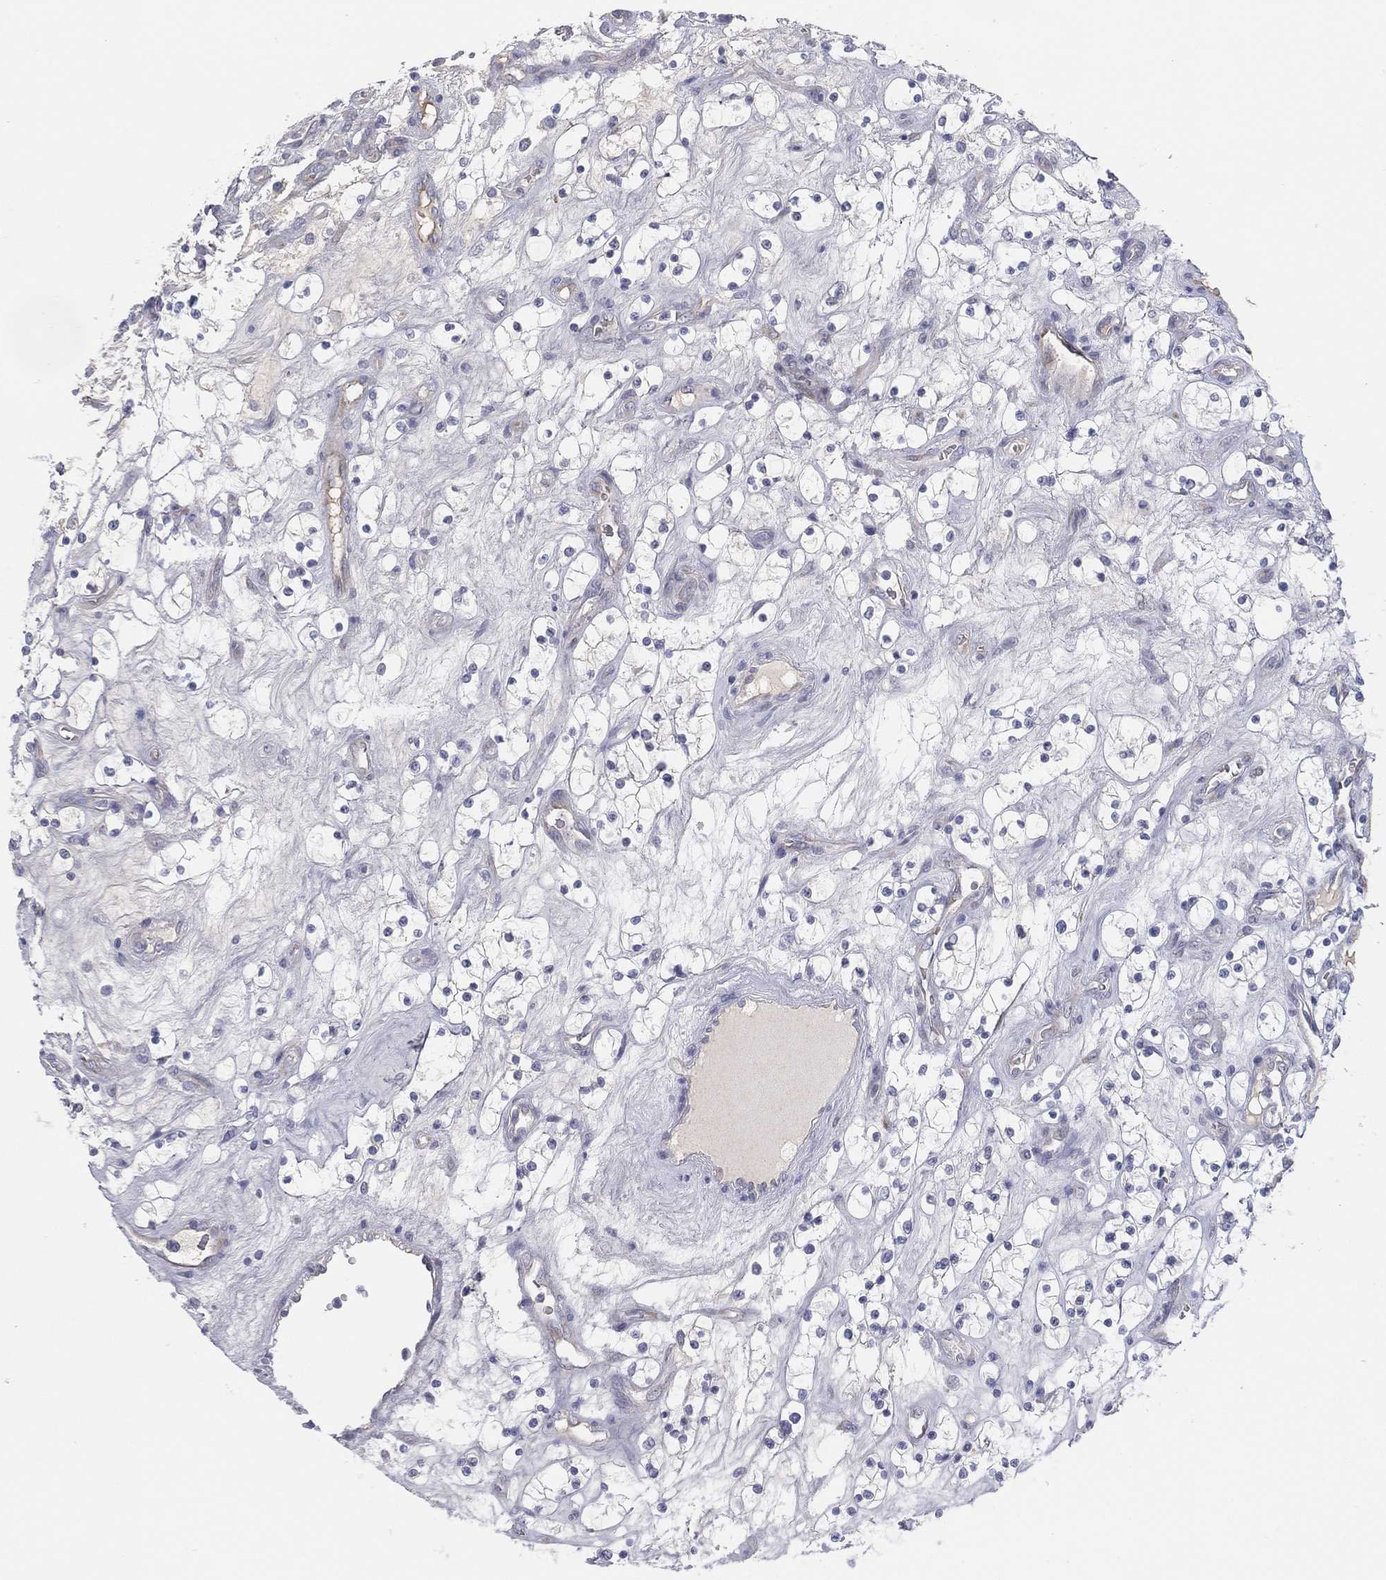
{"staining": {"intensity": "negative", "quantity": "none", "location": "none"}, "tissue": "renal cancer", "cell_type": "Tumor cells", "image_type": "cancer", "snomed": [{"axis": "morphology", "description": "Adenocarcinoma, NOS"}, {"axis": "topography", "description": "Kidney"}], "caption": "The immunohistochemistry (IHC) image has no significant positivity in tumor cells of renal cancer (adenocarcinoma) tissue. (DAB (3,3'-diaminobenzidine) IHC visualized using brightfield microscopy, high magnification).", "gene": "MLF1", "patient": {"sex": "female", "age": 69}}